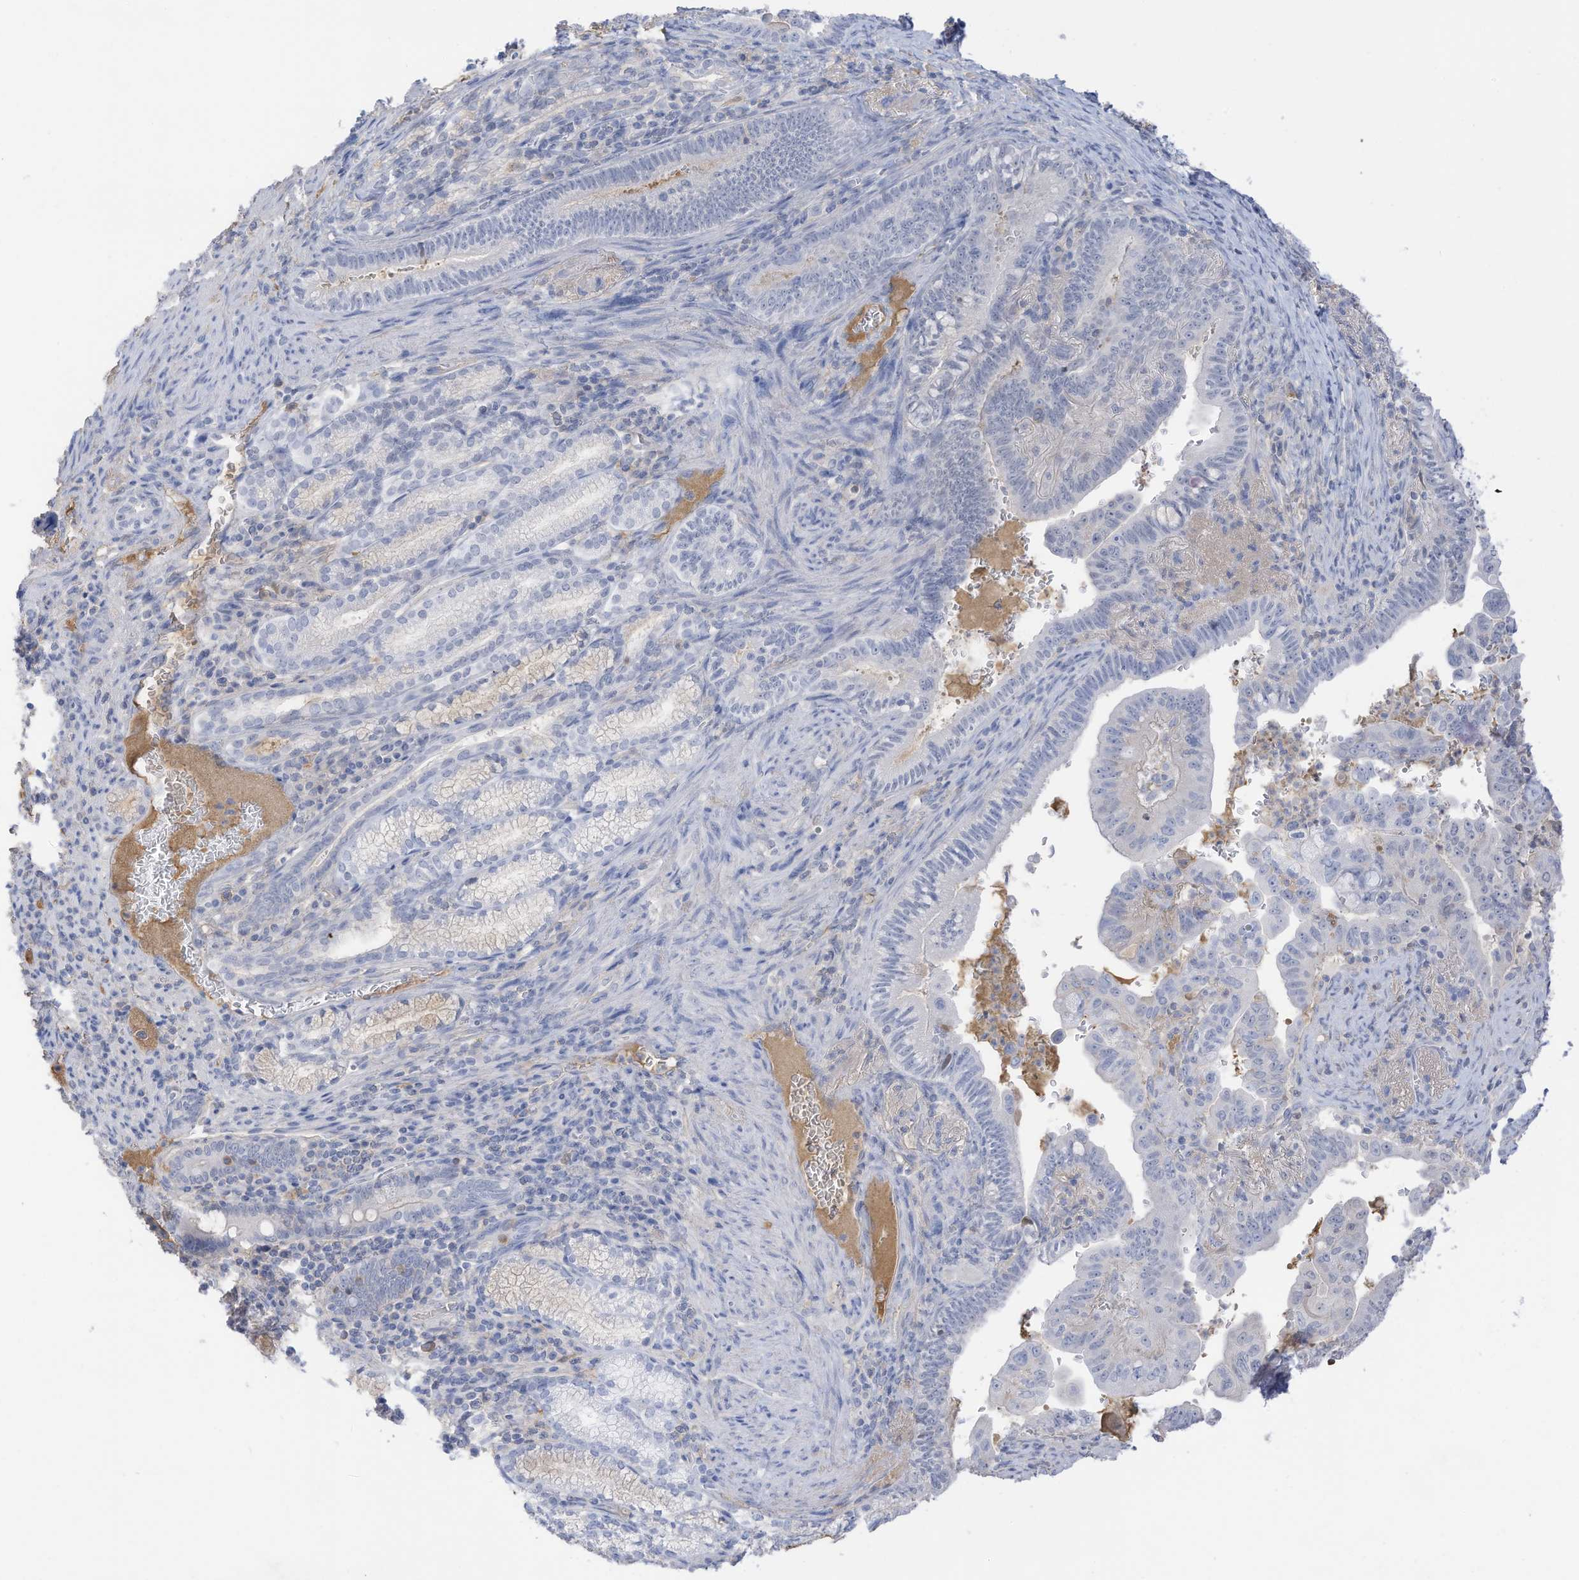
{"staining": {"intensity": "negative", "quantity": "none", "location": "none"}, "tissue": "pancreatic cancer", "cell_type": "Tumor cells", "image_type": "cancer", "snomed": [{"axis": "morphology", "description": "Adenocarcinoma, NOS"}, {"axis": "topography", "description": "Pancreas"}], "caption": "This is an IHC micrograph of pancreatic cancer (adenocarcinoma). There is no staining in tumor cells.", "gene": "HSD17B13", "patient": {"sex": "male", "age": 70}}